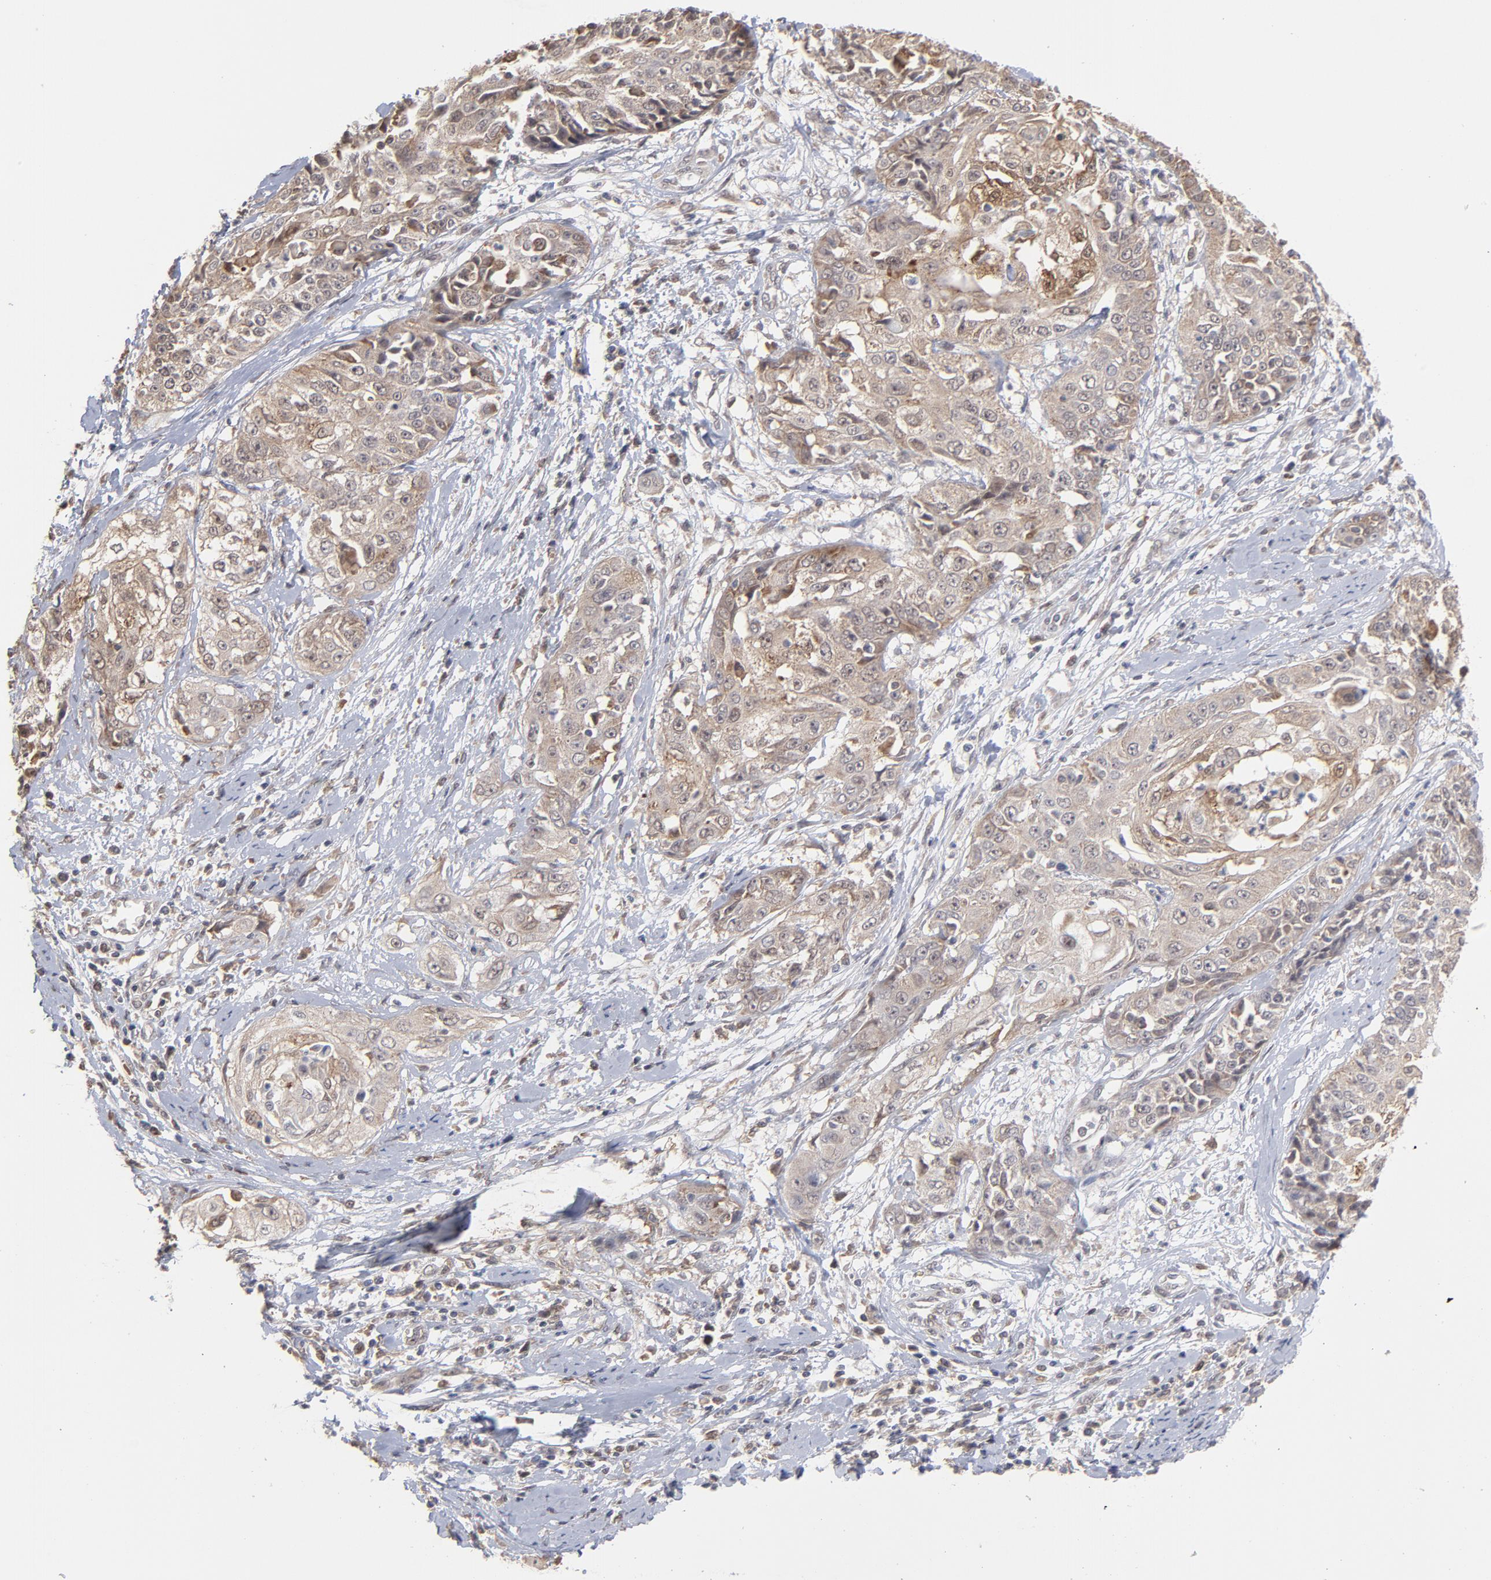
{"staining": {"intensity": "weak", "quantity": "<25%", "location": "cytoplasmic/membranous"}, "tissue": "cervical cancer", "cell_type": "Tumor cells", "image_type": "cancer", "snomed": [{"axis": "morphology", "description": "Squamous cell carcinoma, NOS"}, {"axis": "topography", "description": "Cervix"}], "caption": "Tumor cells are negative for protein expression in human squamous cell carcinoma (cervical). Nuclei are stained in blue.", "gene": "OAS1", "patient": {"sex": "female", "age": 64}}